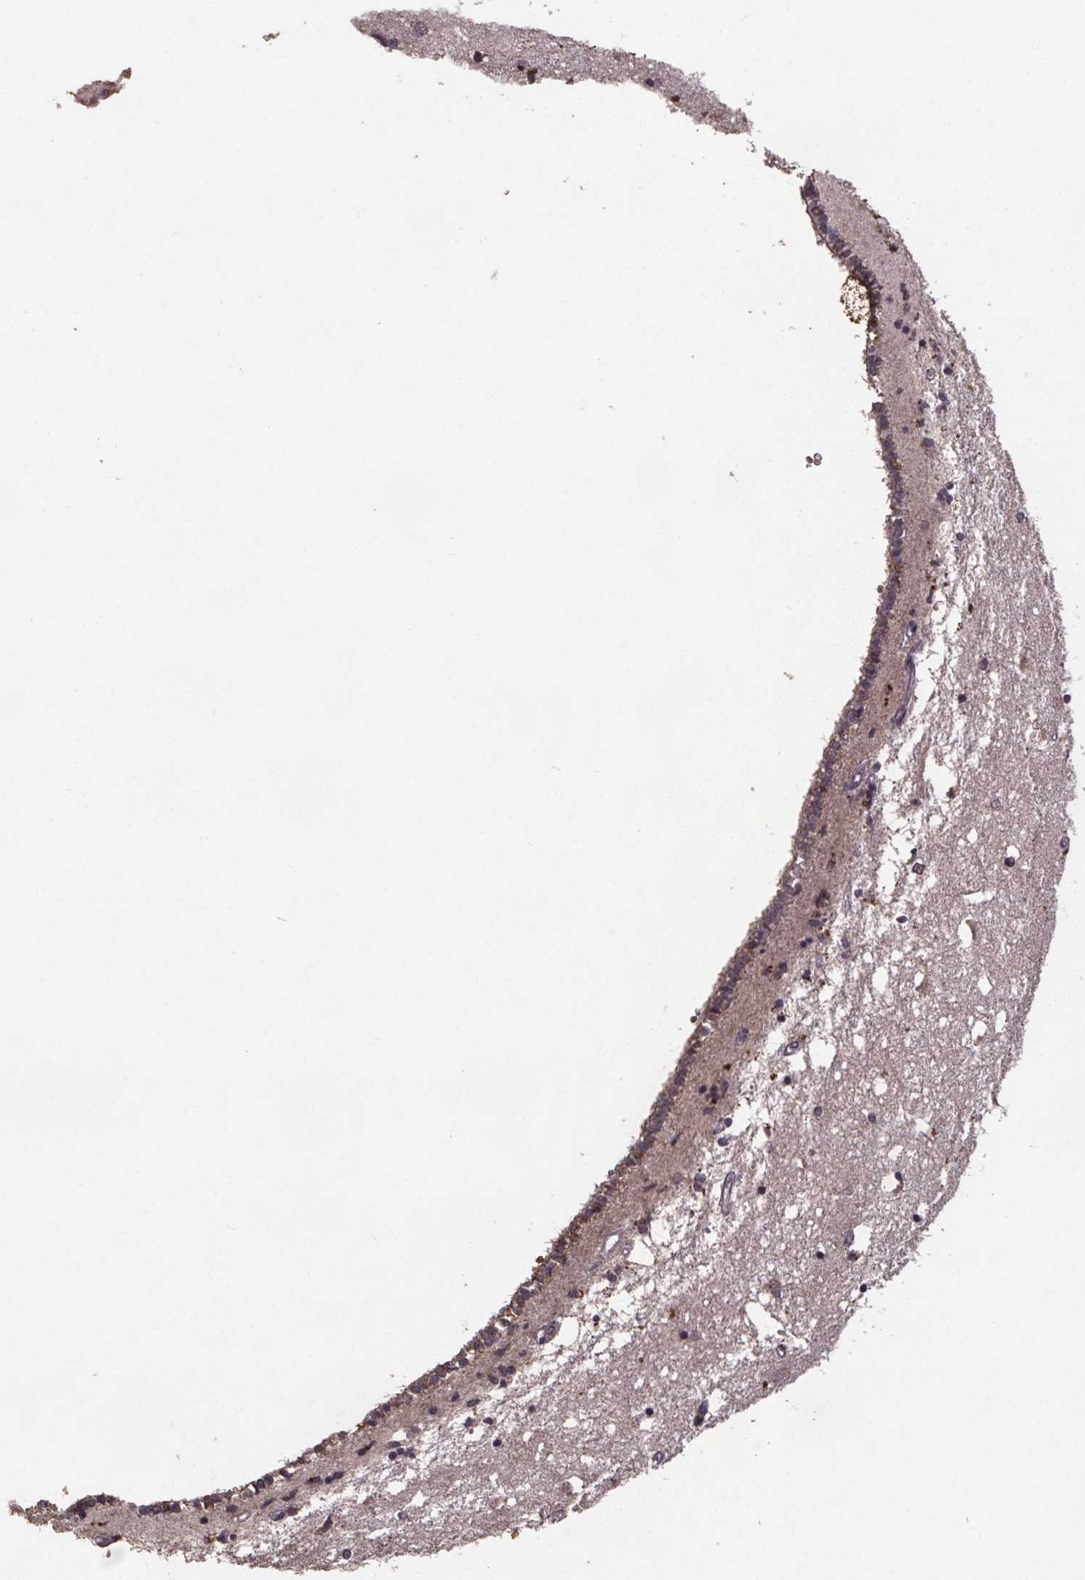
{"staining": {"intensity": "negative", "quantity": "none", "location": "none"}, "tissue": "caudate", "cell_type": "Glial cells", "image_type": "normal", "snomed": [{"axis": "morphology", "description": "Normal tissue, NOS"}, {"axis": "topography", "description": "Lateral ventricle wall"}], "caption": "Human caudate stained for a protein using immunohistochemistry (IHC) reveals no expression in glial cells.", "gene": "GPX3", "patient": {"sex": "male", "age": 54}}